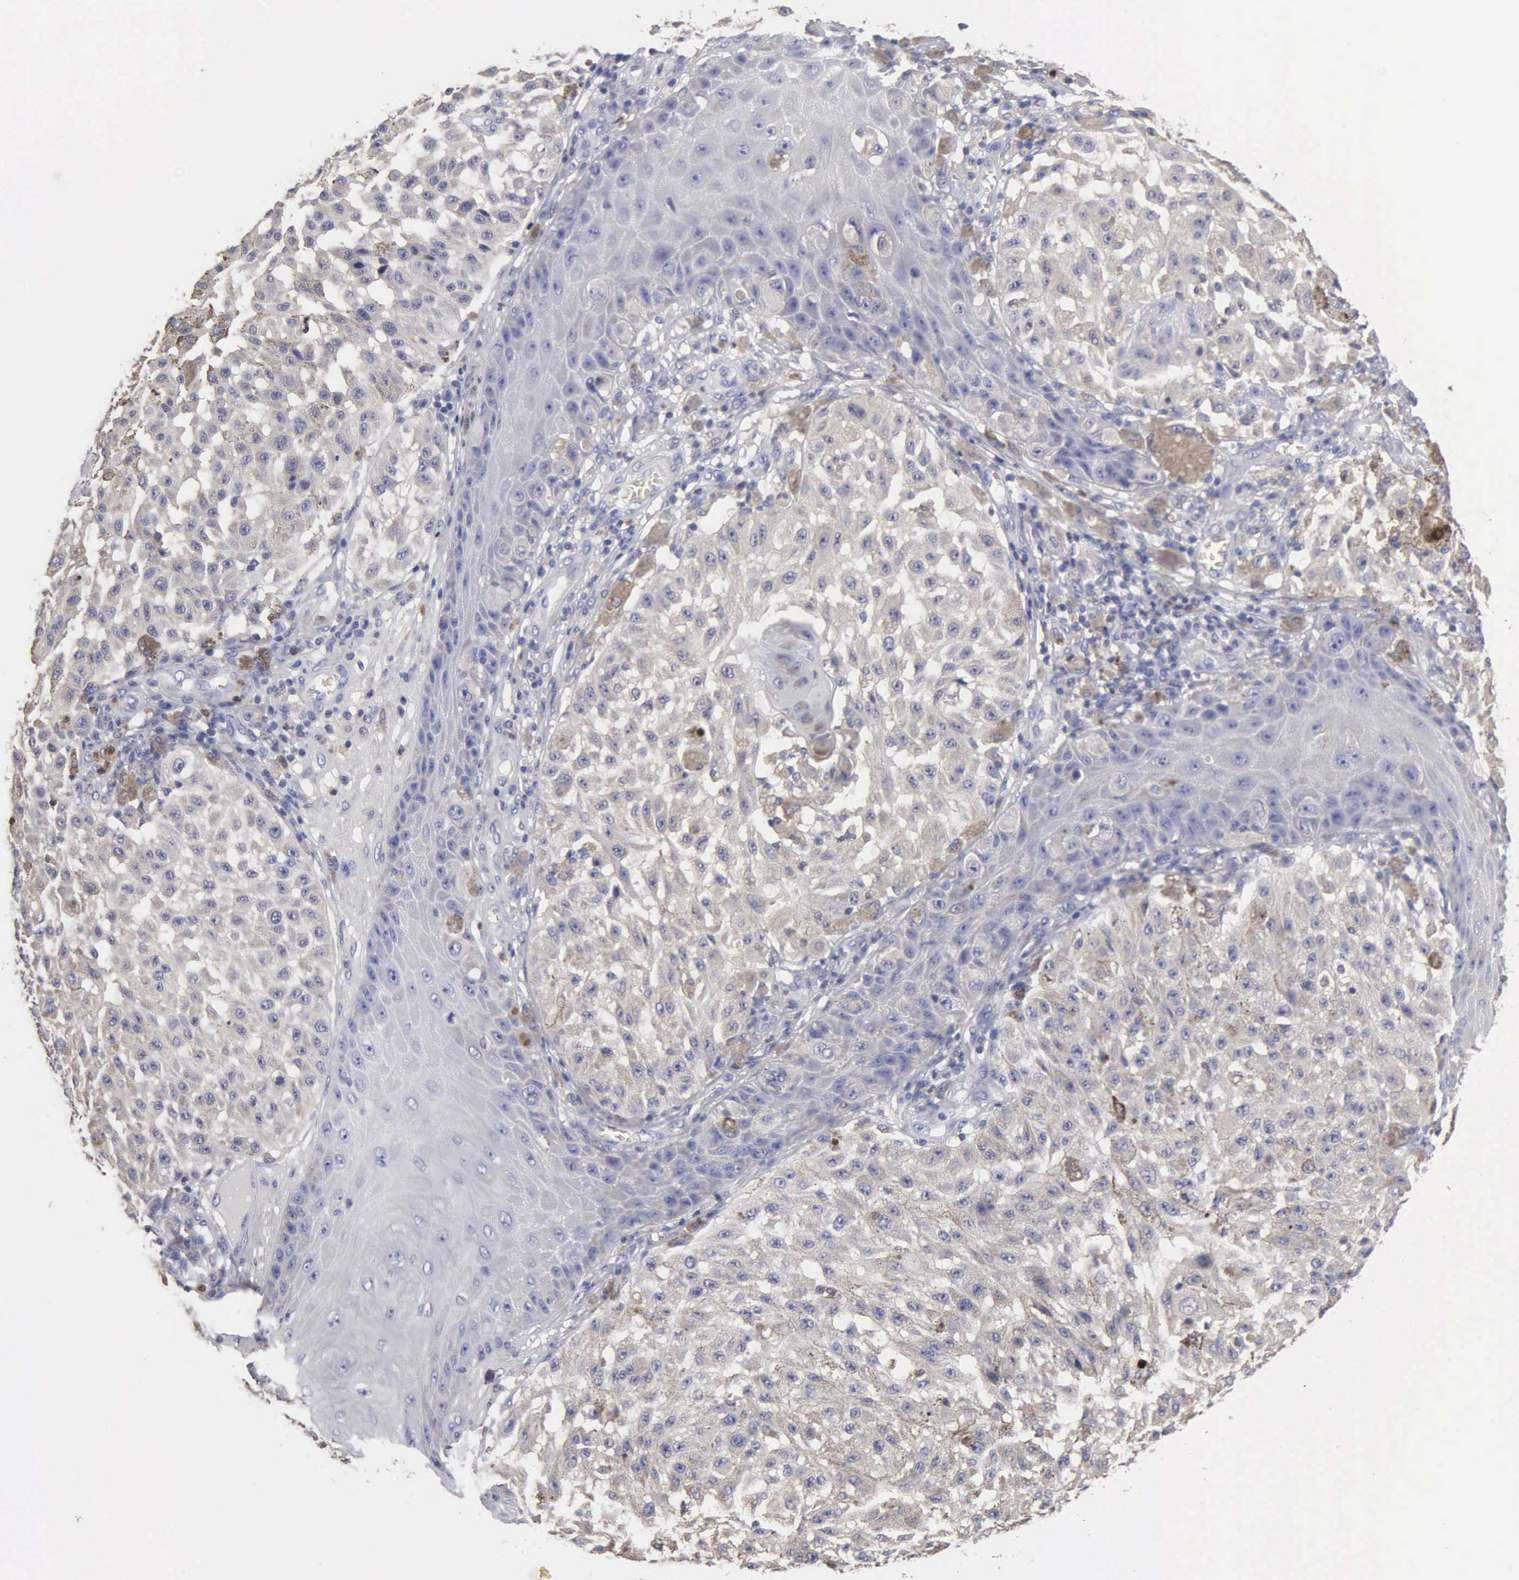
{"staining": {"intensity": "weak", "quantity": "<25%", "location": "cytoplasmic/membranous"}, "tissue": "melanoma", "cell_type": "Tumor cells", "image_type": "cancer", "snomed": [{"axis": "morphology", "description": "Malignant melanoma, NOS"}, {"axis": "topography", "description": "Skin"}], "caption": "Immunohistochemistry (IHC) histopathology image of neoplastic tissue: human malignant melanoma stained with DAB (3,3'-diaminobenzidine) demonstrates no significant protein expression in tumor cells.", "gene": "G6PD", "patient": {"sex": "female", "age": 64}}